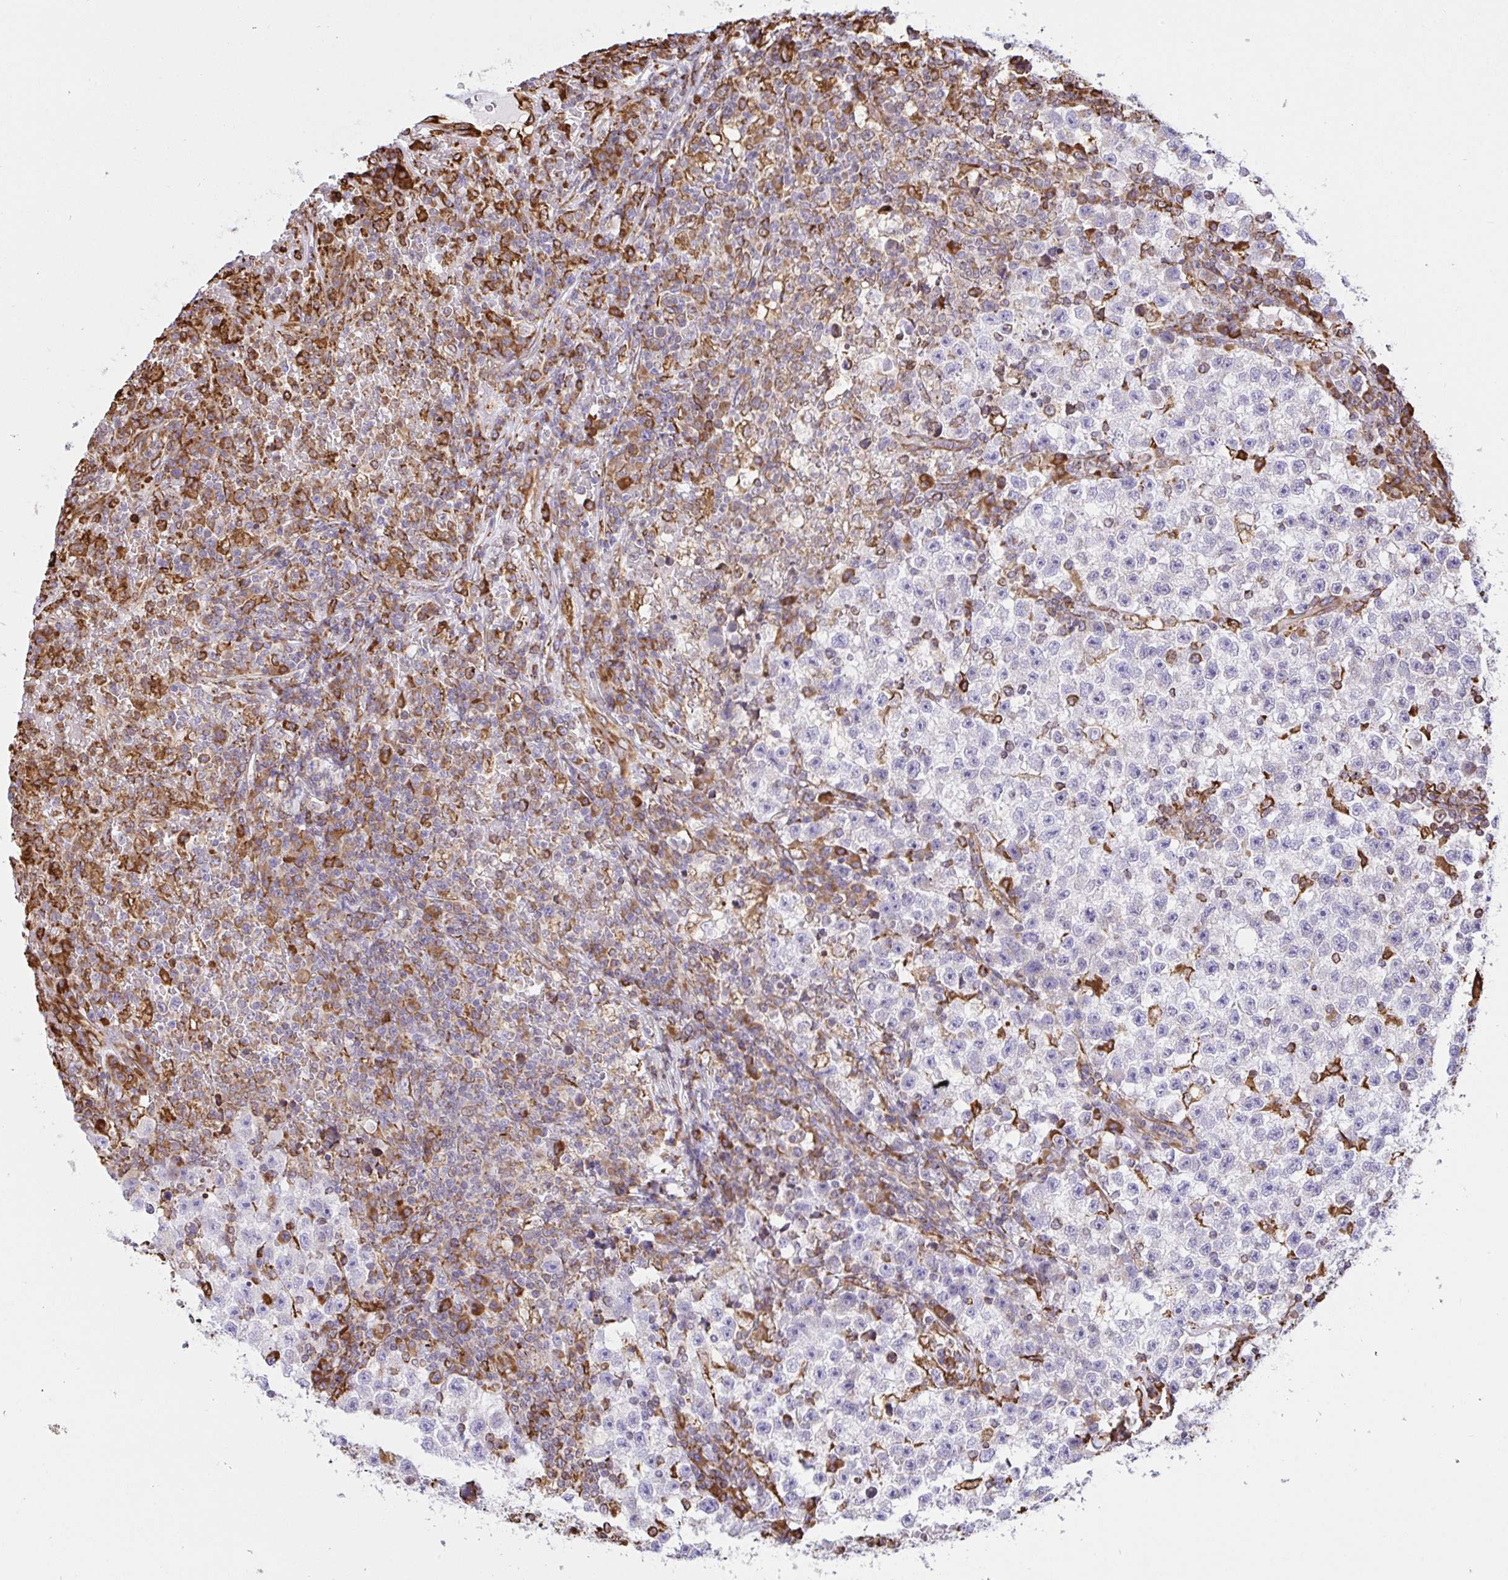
{"staining": {"intensity": "negative", "quantity": "none", "location": "none"}, "tissue": "testis cancer", "cell_type": "Tumor cells", "image_type": "cancer", "snomed": [{"axis": "morphology", "description": "Seminoma, NOS"}, {"axis": "topography", "description": "Testis"}], "caption": "This is an immunohistochemistry (IHC) photomicrograph of seminoma (testis). There is no staining in tumor cells.", "gene": "CLGN", "patient": {"sex": "male", "age": 22}}